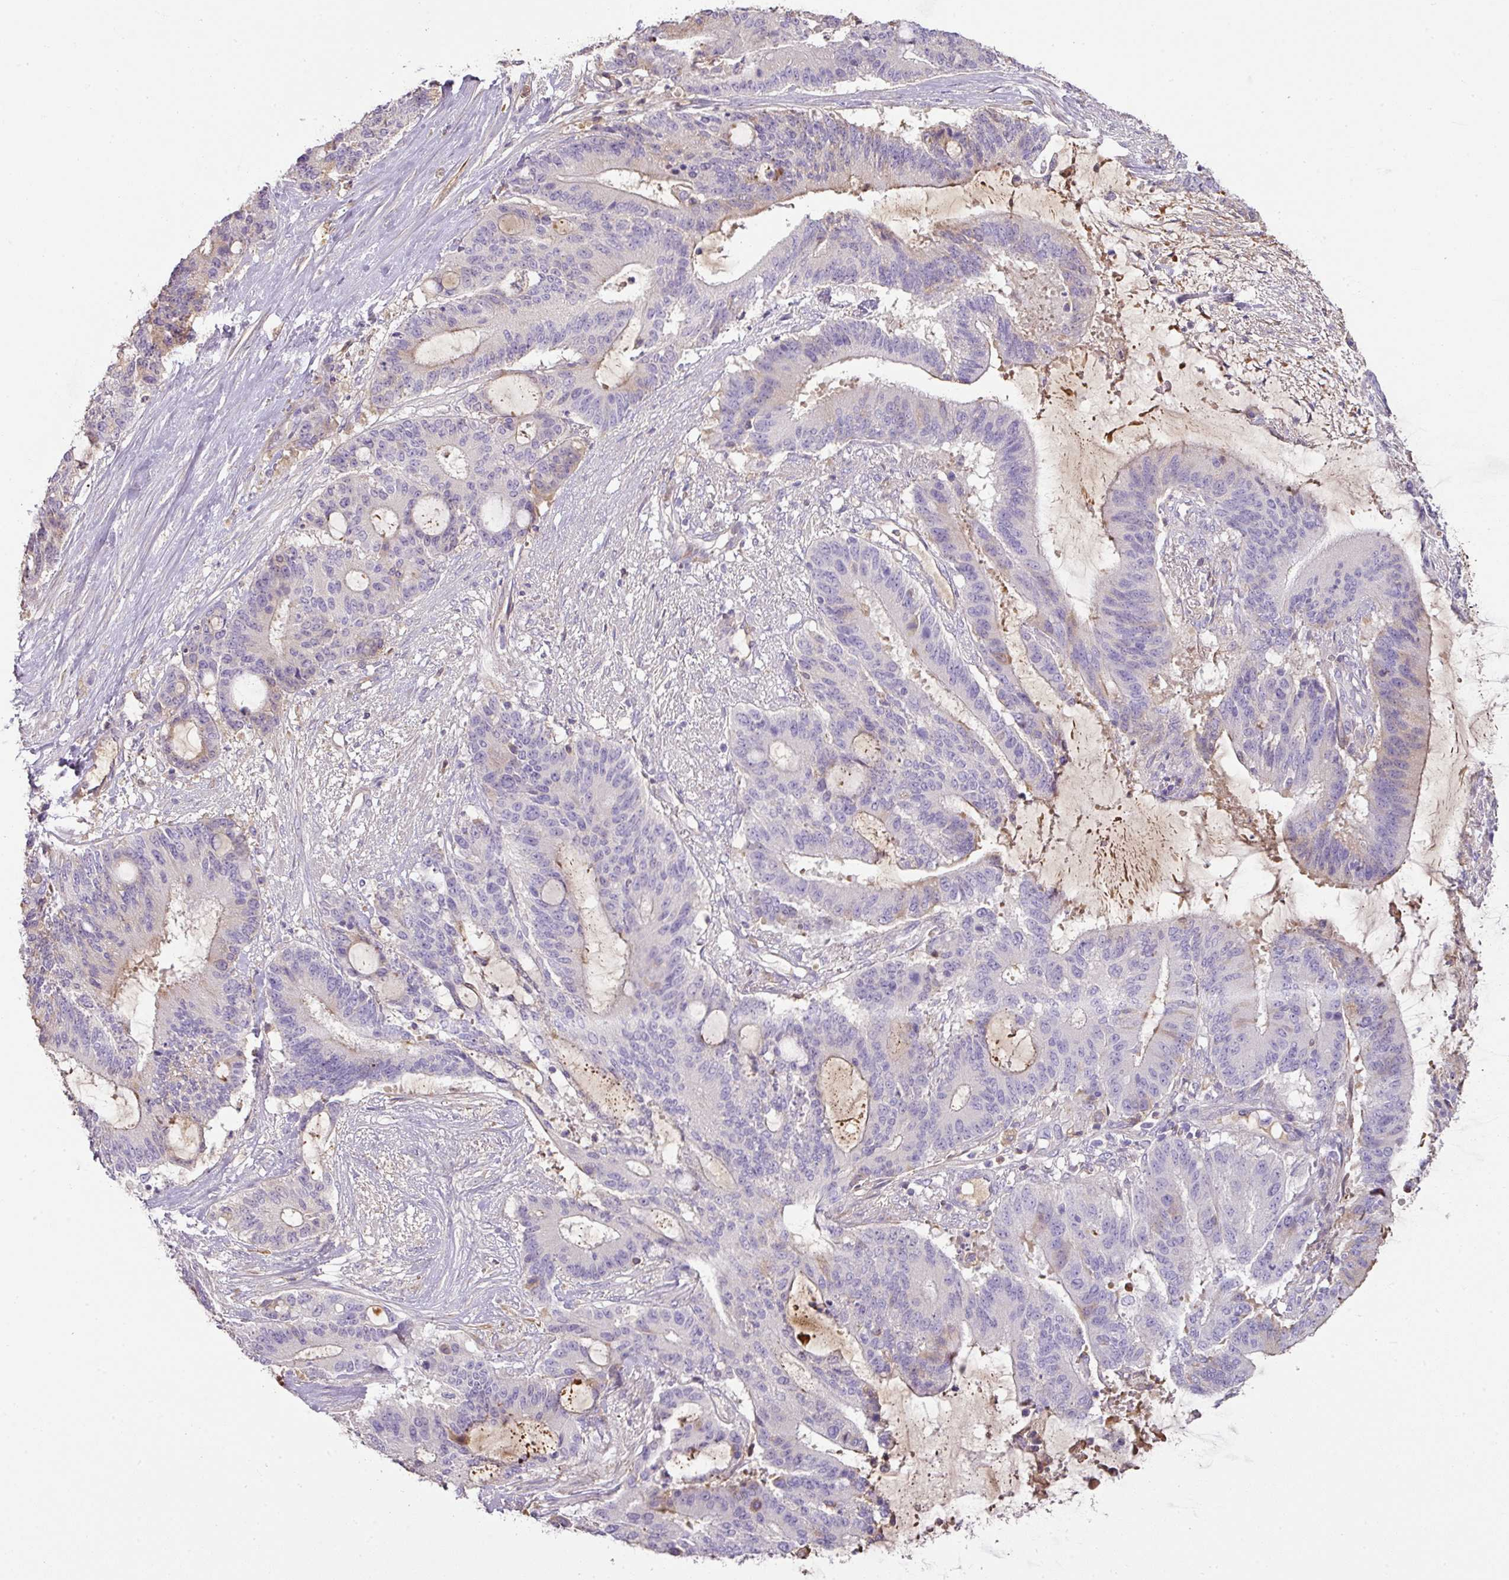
{"staining": {"intensity": "weak", "quantity": "<25%", "location": "cytoplasmic/membranous"}, "tissue": "liver cancer", "cell_type": "Tumor cells", "image_type": "cancer", "snomed": [{"axis": "morphology", "description": "Normal tissue, NOS"}, {"axis": "morphology", "description": "Cholangiocarcinoma"}, {"axis": "topography", "description": "Liver"}, {"axis": "topography", "description": "Peripheral nerve tissue"}], "caption": "DAB (3,3'-diaminobenzidine) immunohistochemical staining of human cholangiocarcinoma (liver) reveals no significant staining in tumor cells. (DAB immunohistochemistry (IHC) with hematoxylin counter stain).", "gene": "CCZ1", "patient": {"sex": "female", "age": 73}}